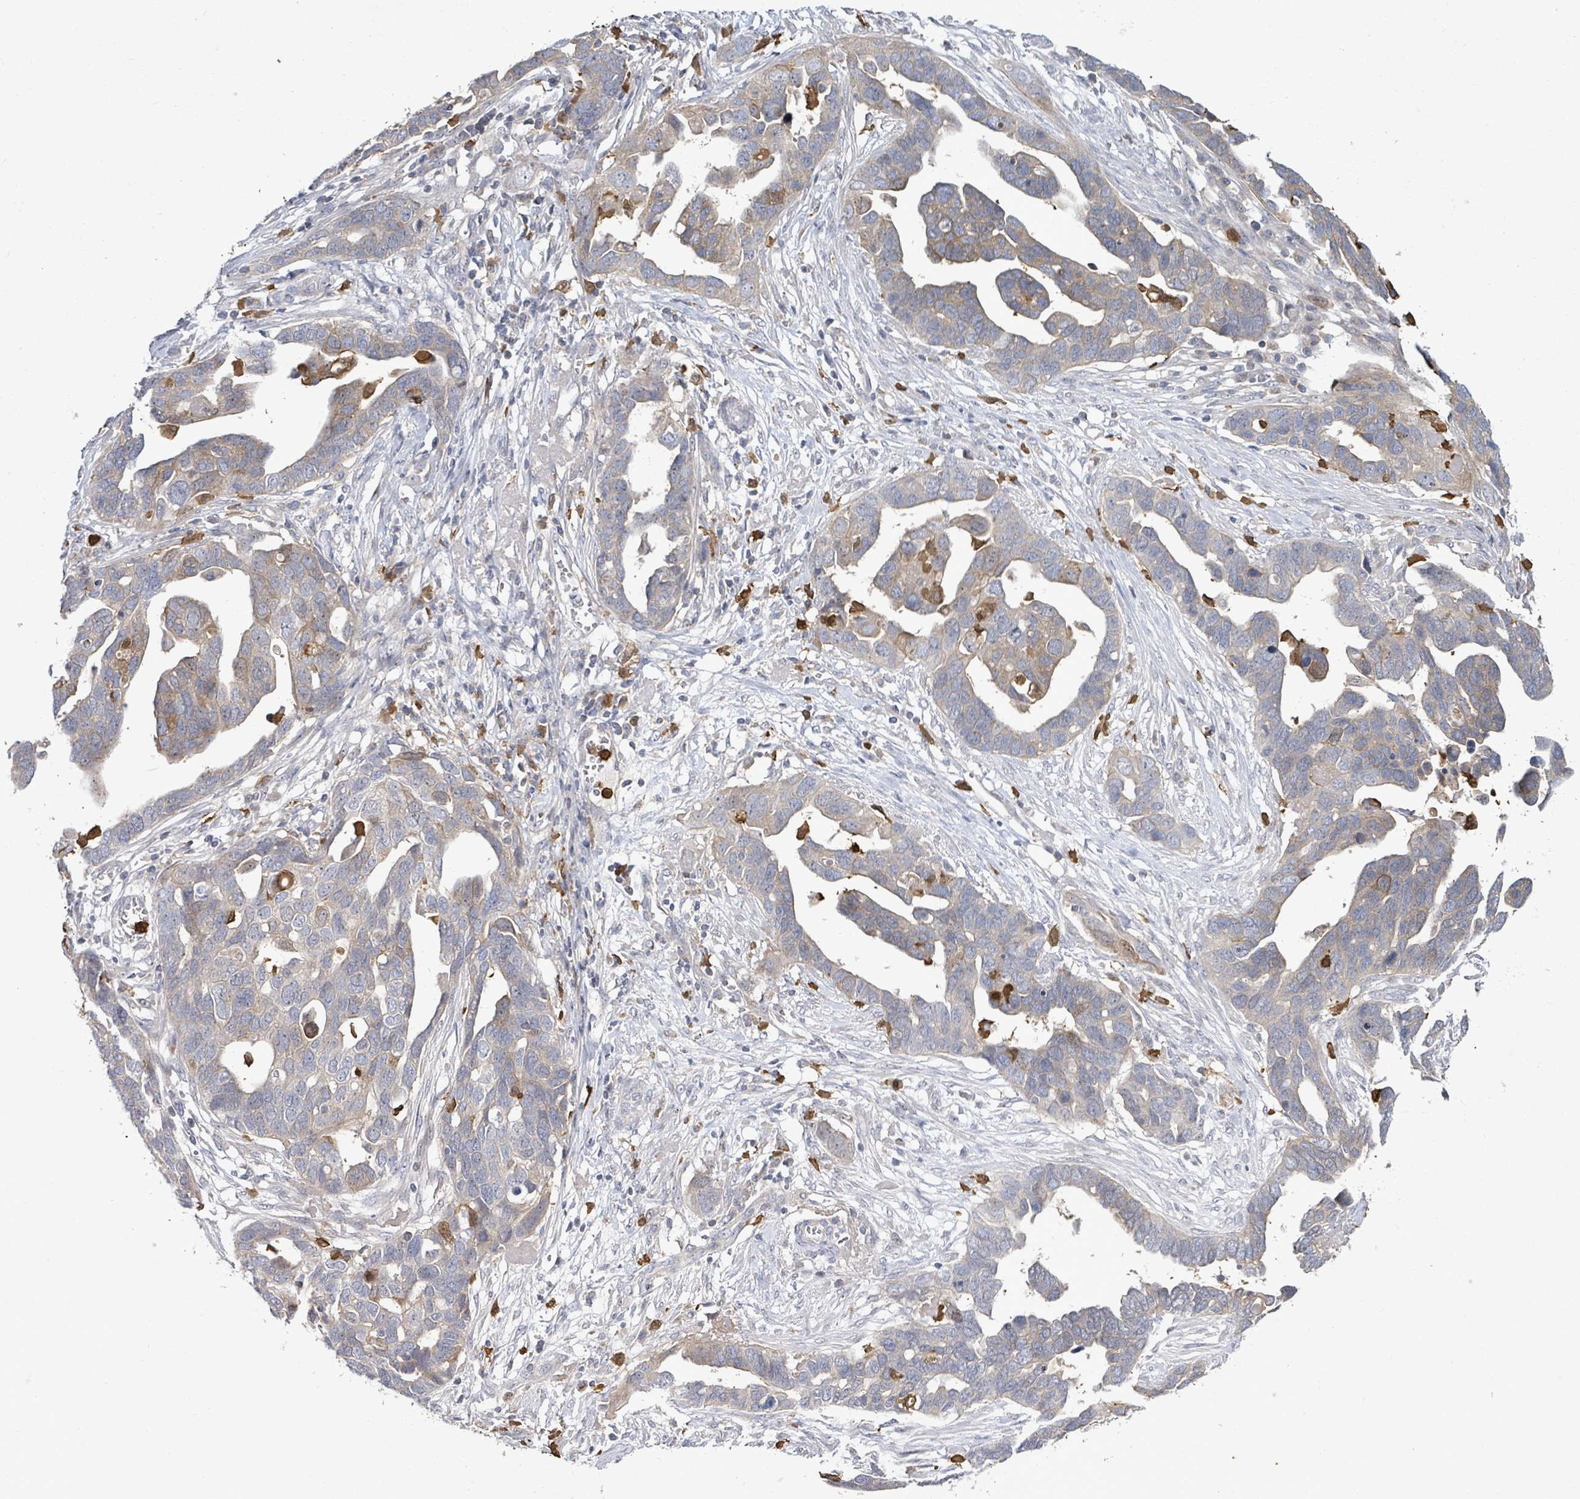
{"staining": {"intensity": "weak", "quantity": "<25%", "location": "cytoplasmic/membranous"}, "tissue": "ovarian cancer", "cell_type": "Tumor cells", "image_type": "cancer", "snomed": [{"axis": "morphology", "description": "Cystadenocarcinoma, serous, NOS"}, {"axis": "topography", "description": "Ovary"}], "caption": "Serous cystadenocarcinoma (ovarian) stained for a protein using IHC shows no staining tumor cells.", "gene": "FAM210A", "patient": {"sex": "female", "age": 54}}